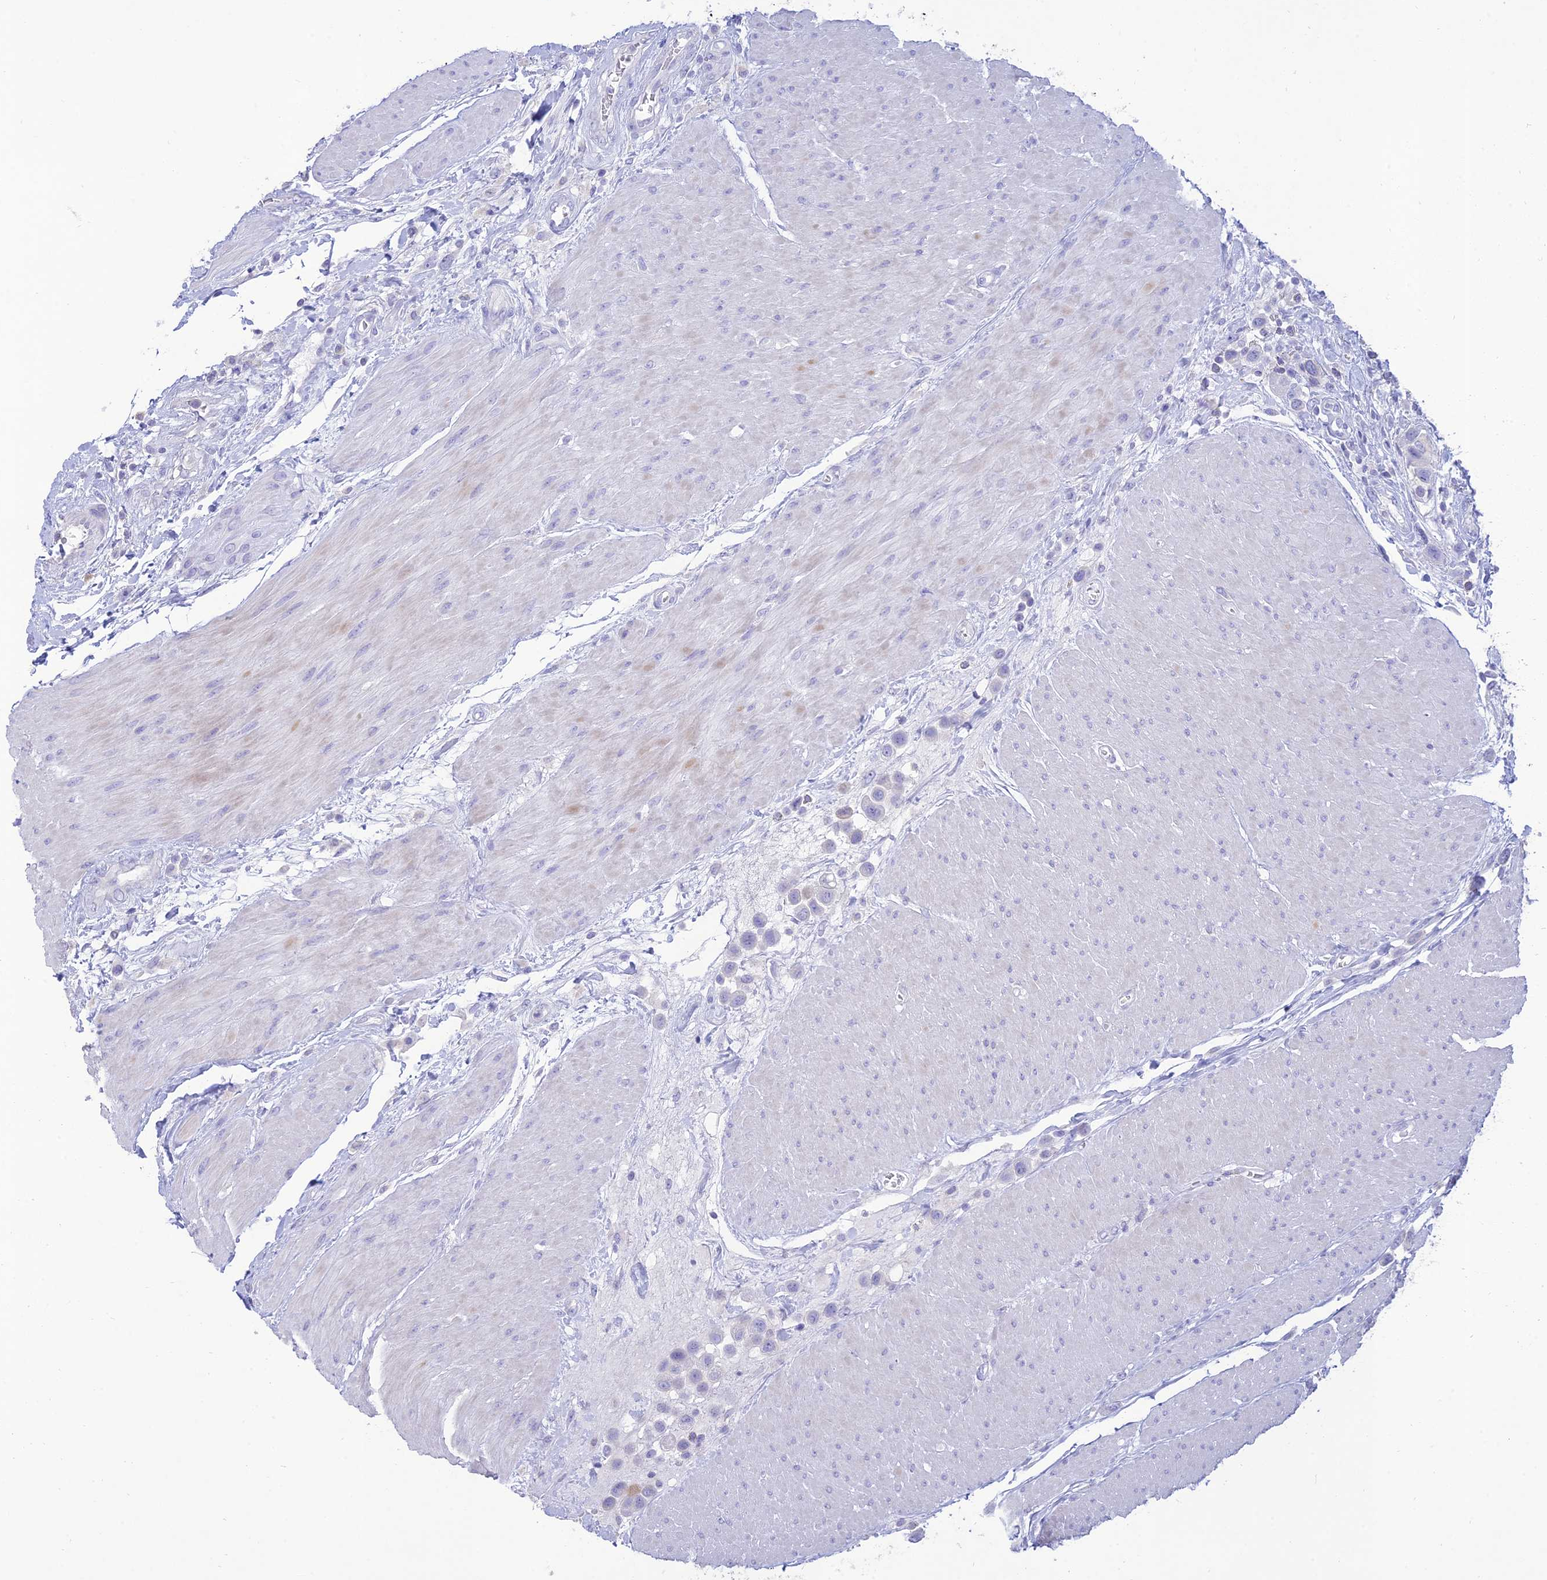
{"staining": {"intensity": "negative", "quantity": "none", "location": "none"}, "tissue": "urothelial cancer", "cell_type": "Tumor cells", "image_type": "cancer", "snomed": [{"axis": "morphology", "description": "Urothelial carcinoma, High grade"}, {"axis": "topography", "description": "Urinary bladder"}], "caption": "A photomicrograph of human urothelial cancer is negative for staining in tumor cells. (Brightfield microscopy of DAB immunohistochemistry at high magnification).", "gene": "MAL2", "patient": {"sex": "male", "age": 50}}